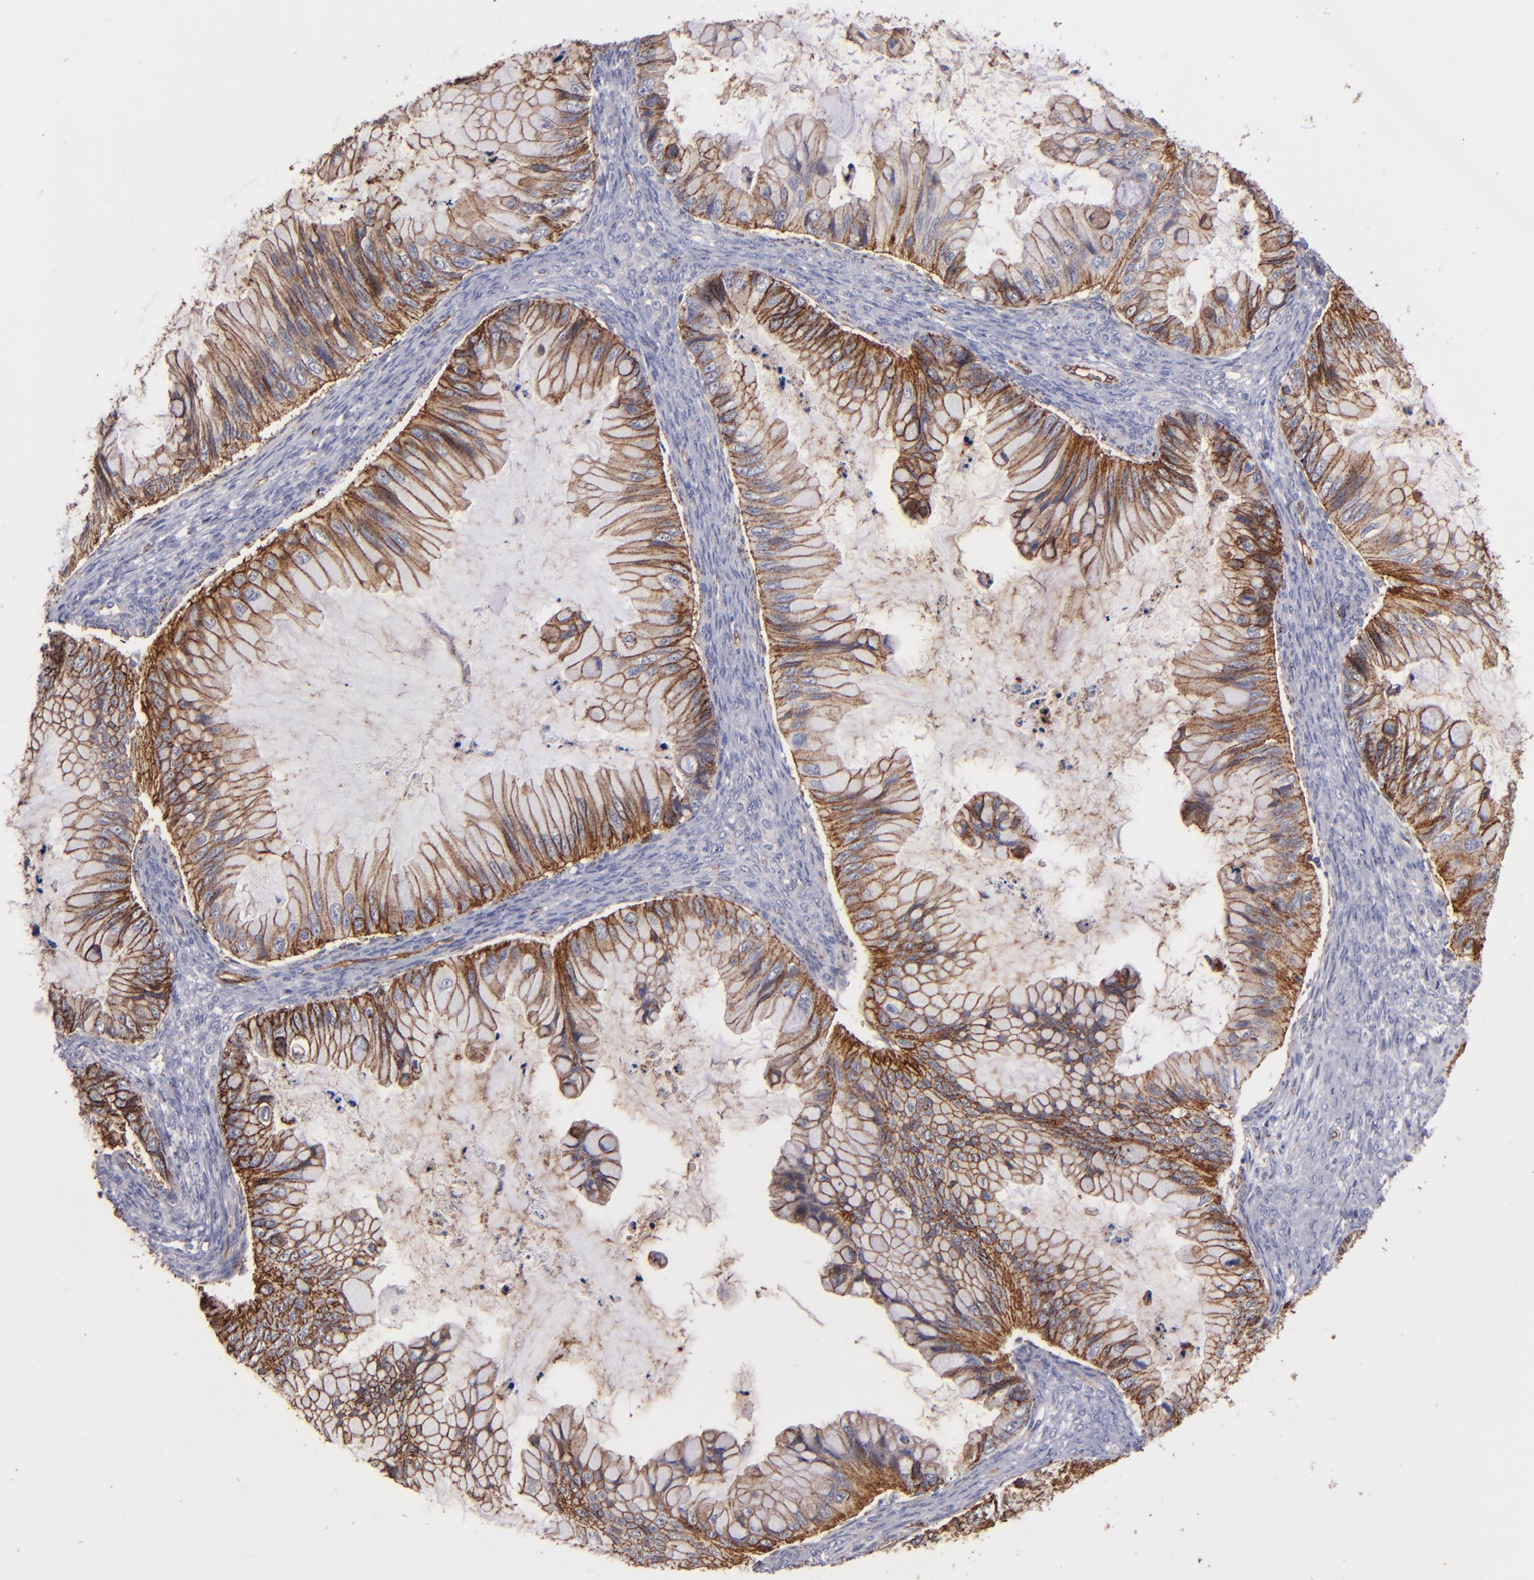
{"staining": {"intensity": "moderate", "quantity": ">75%", "location": "cytoplasmic/membranous"}, "tissue": "ovarian cancer", "cell_type": "Tumor cells", "image_type": "cancer", "snomed": [{"axis": "morphology", "description": "Cystadenocarcinoma, mucinous, NOS"}, {"axis": "topography", "description": "Ovary"}], "caption": "The photomicrograph displays staining of mucinous cystadenocarcinoma (ovarian), revealing moderate cytoplasmic/membranous protein expression (brown color) within tumor cells.", "gene": "CLDN5", "patient": {"sex": "female", "age": 36}}